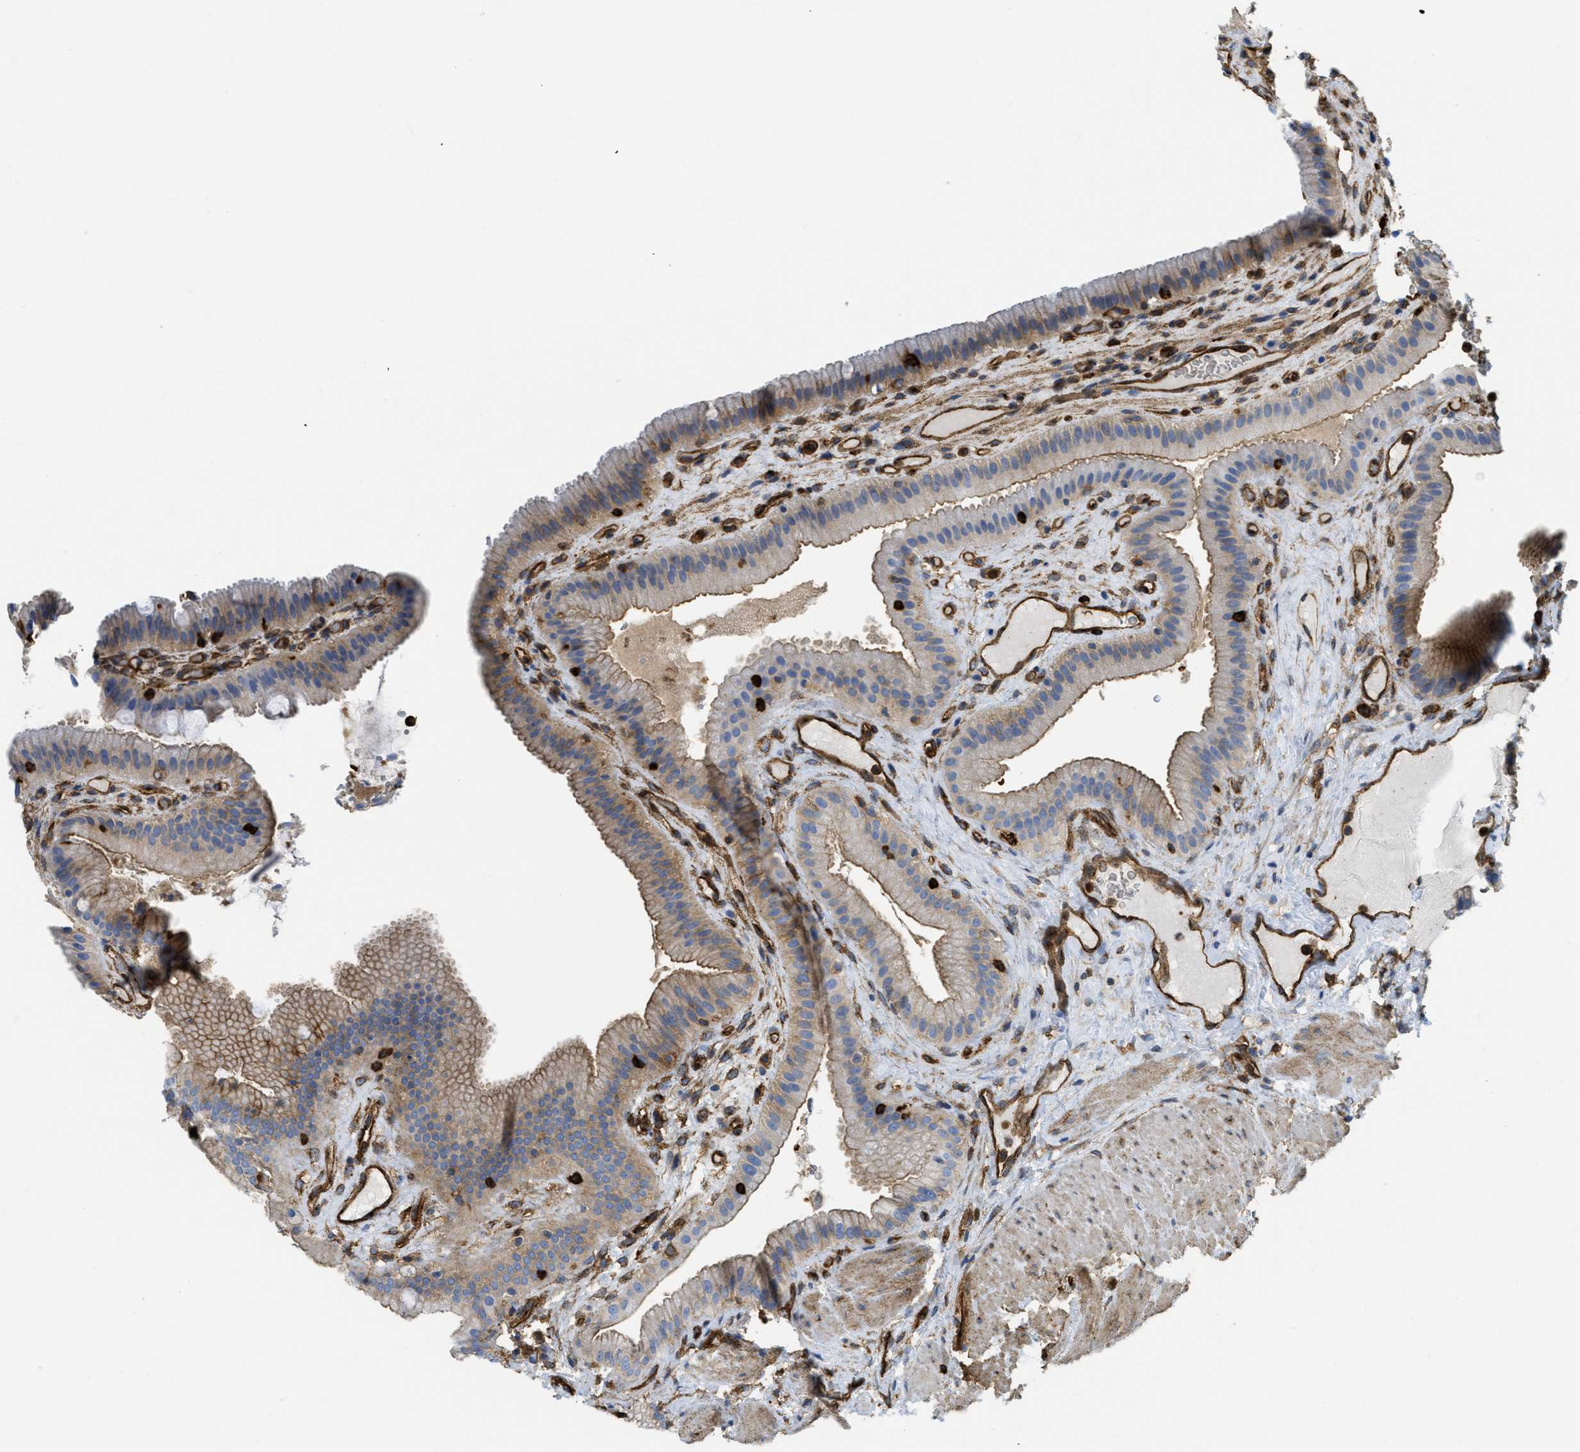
{"staining": {"intensity": "moderate", "quantity": "25%-75%", "location": "cytoplasmic/membranous"}, "tissue": "gallbladder", "cell_type": "Glandular cells", "image_type": "normal", "snomed": [{"axis": "morphology", "description": "Normal tissue, NOS"}, {"axis": "topography", "description": "Gallbladder"}], "caption": "Immunohistochemical staining of benign human gallbladder exhibits moderate cytoplasmic/membranous protein positivity in approximately 25%-75% of glandular cells. Using DAB (brown) and hematoxylin (blue) stains, captured at high magnification using brightfield microscopy.", "gene": "HIP1", "patient": {"sex": "male", "age": 49}}